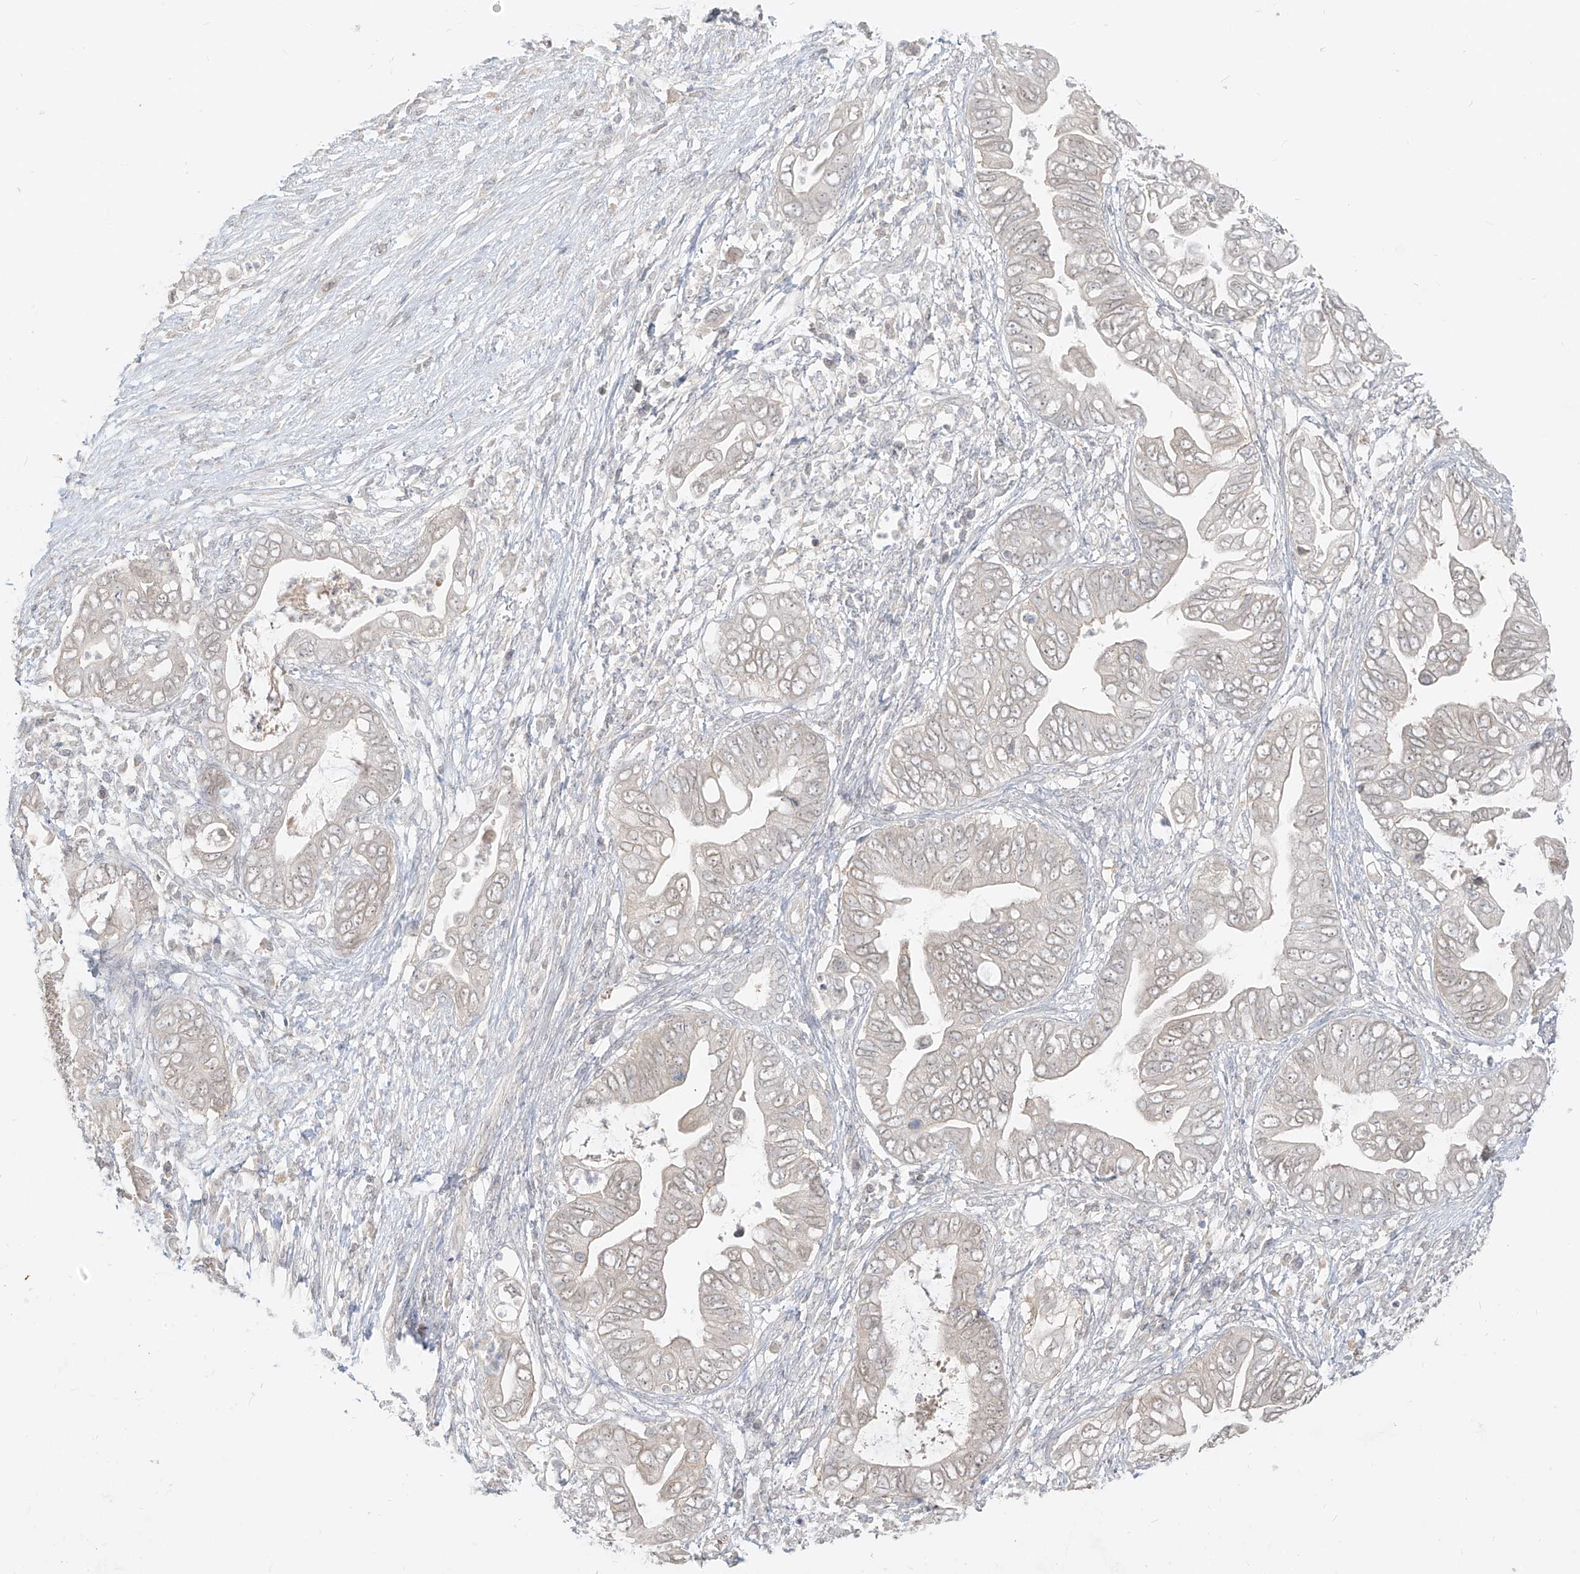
{"staining": {"intensity": "negative", "quantity": "none", "location": "none"}, "tissue": "pancreatic cancer", "cell_type": "Tumor cells", "image_type": "cancer", "snomed": [{"axis": "morphology", "description": "Adenocarcinoma, NOS"}, {"axis": "topography", "description": "Pancreas"}], "caption": "Immunohistochemistry image of pancreatic cancer (adenocarcinoma) stained for a protein (brown), which shows no staining in tumor cells.", "gene": "LIPT1", "patient": {"sex": "male", "age": 75}}